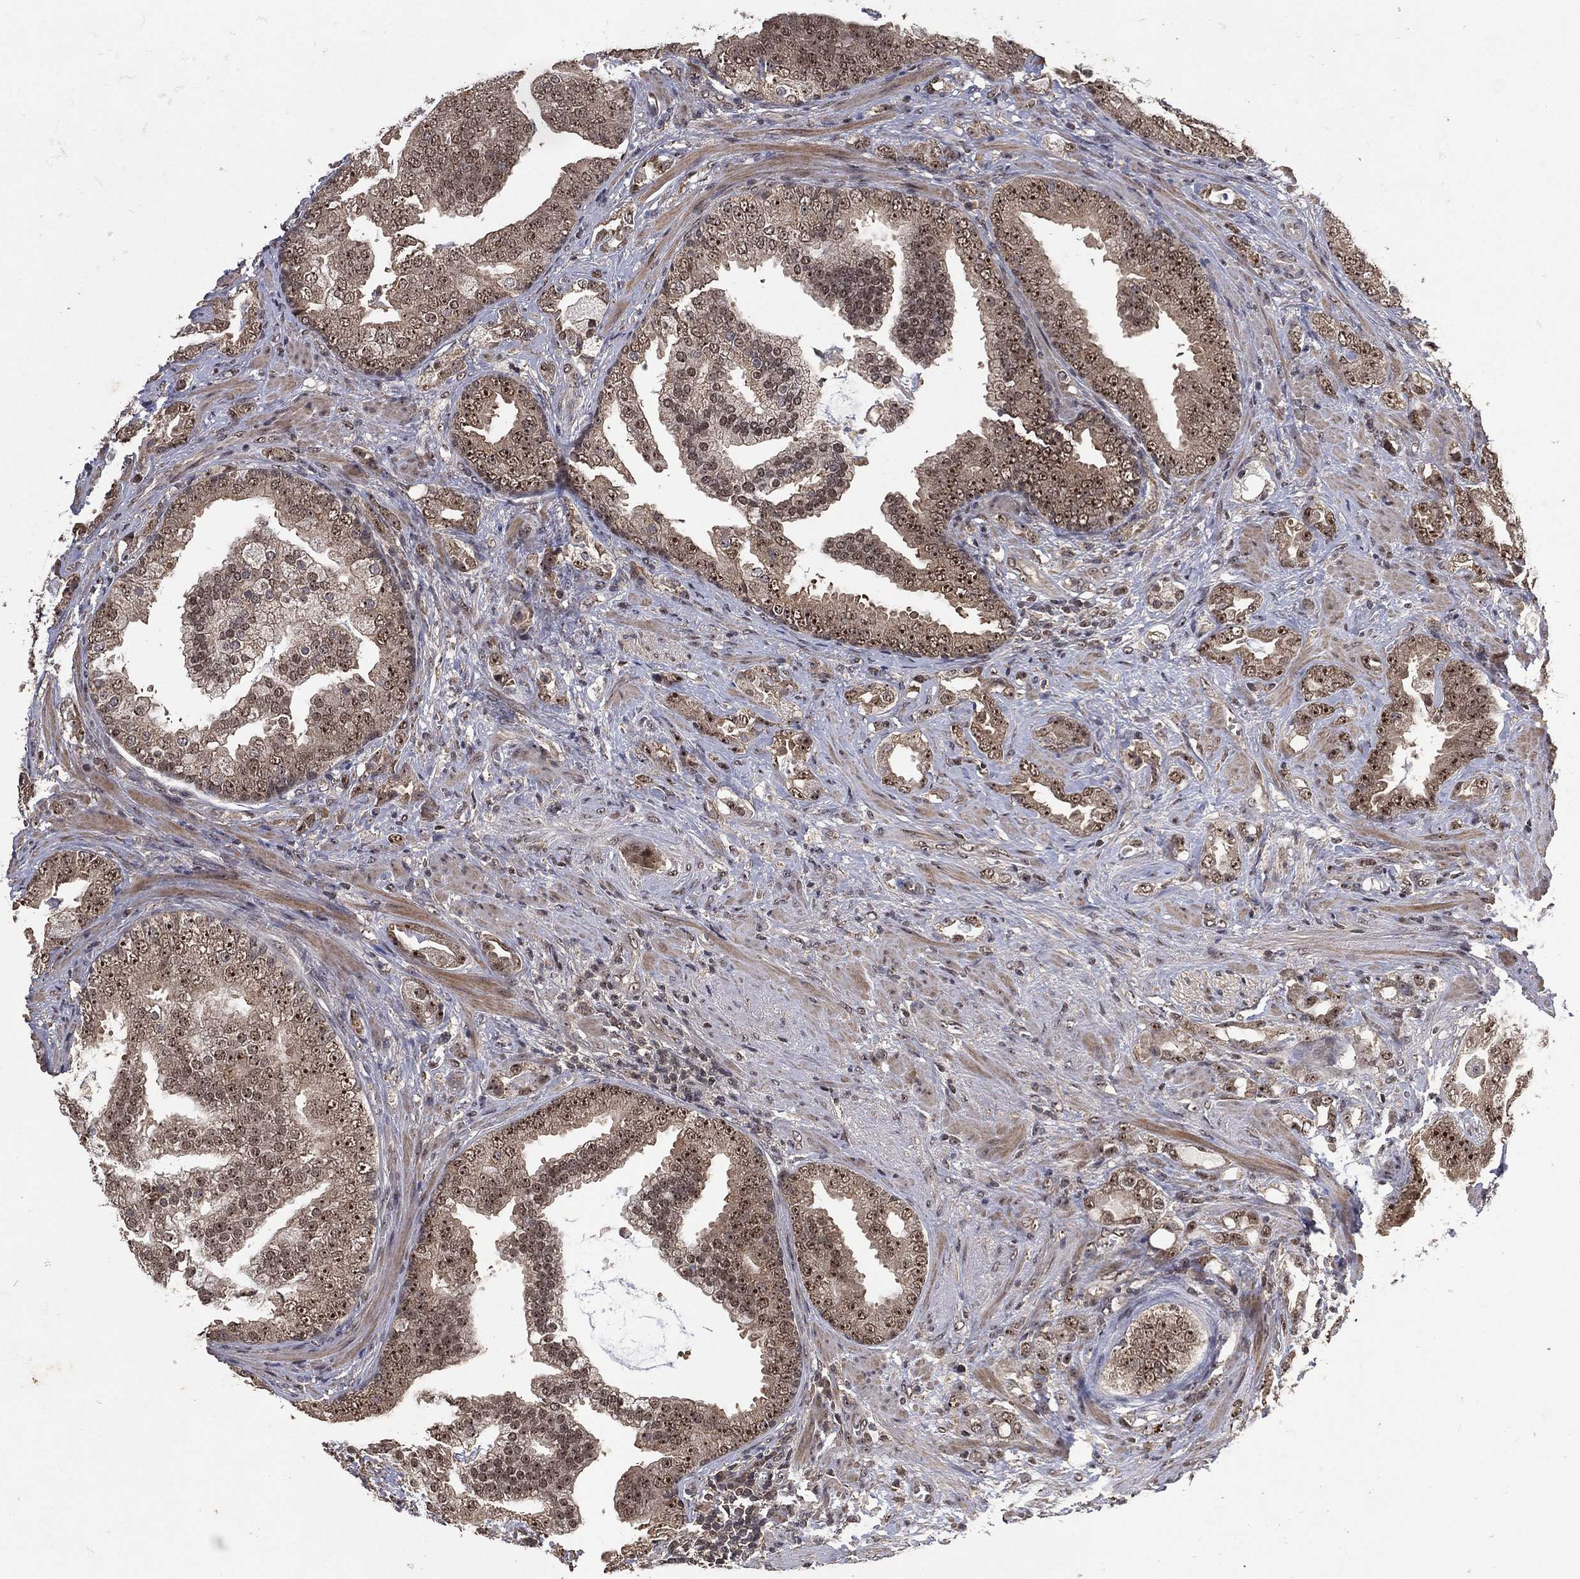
{"staining": {"intensity": "weak", "quantity": ">75%", "location": "cytoplasmic/membranous"}, "tissue": "prostate cancer", "cell_type": "Tumor cells", "image_type": "cancer", "snomed": [{"axis": "morphology", "description": "Adenocarcinoma, NOS"}, {"axis": "topography", "description": "Prostate"}], "caption": "Immunohistochemical staining of human prostate cancer (adenocarcinoma) displays low levels of weak cytoplasmic/membranous positivity in about >75% of tumor cells.", "gene": "NELFCD", "patient": {"sex": "male", "age": 57}}